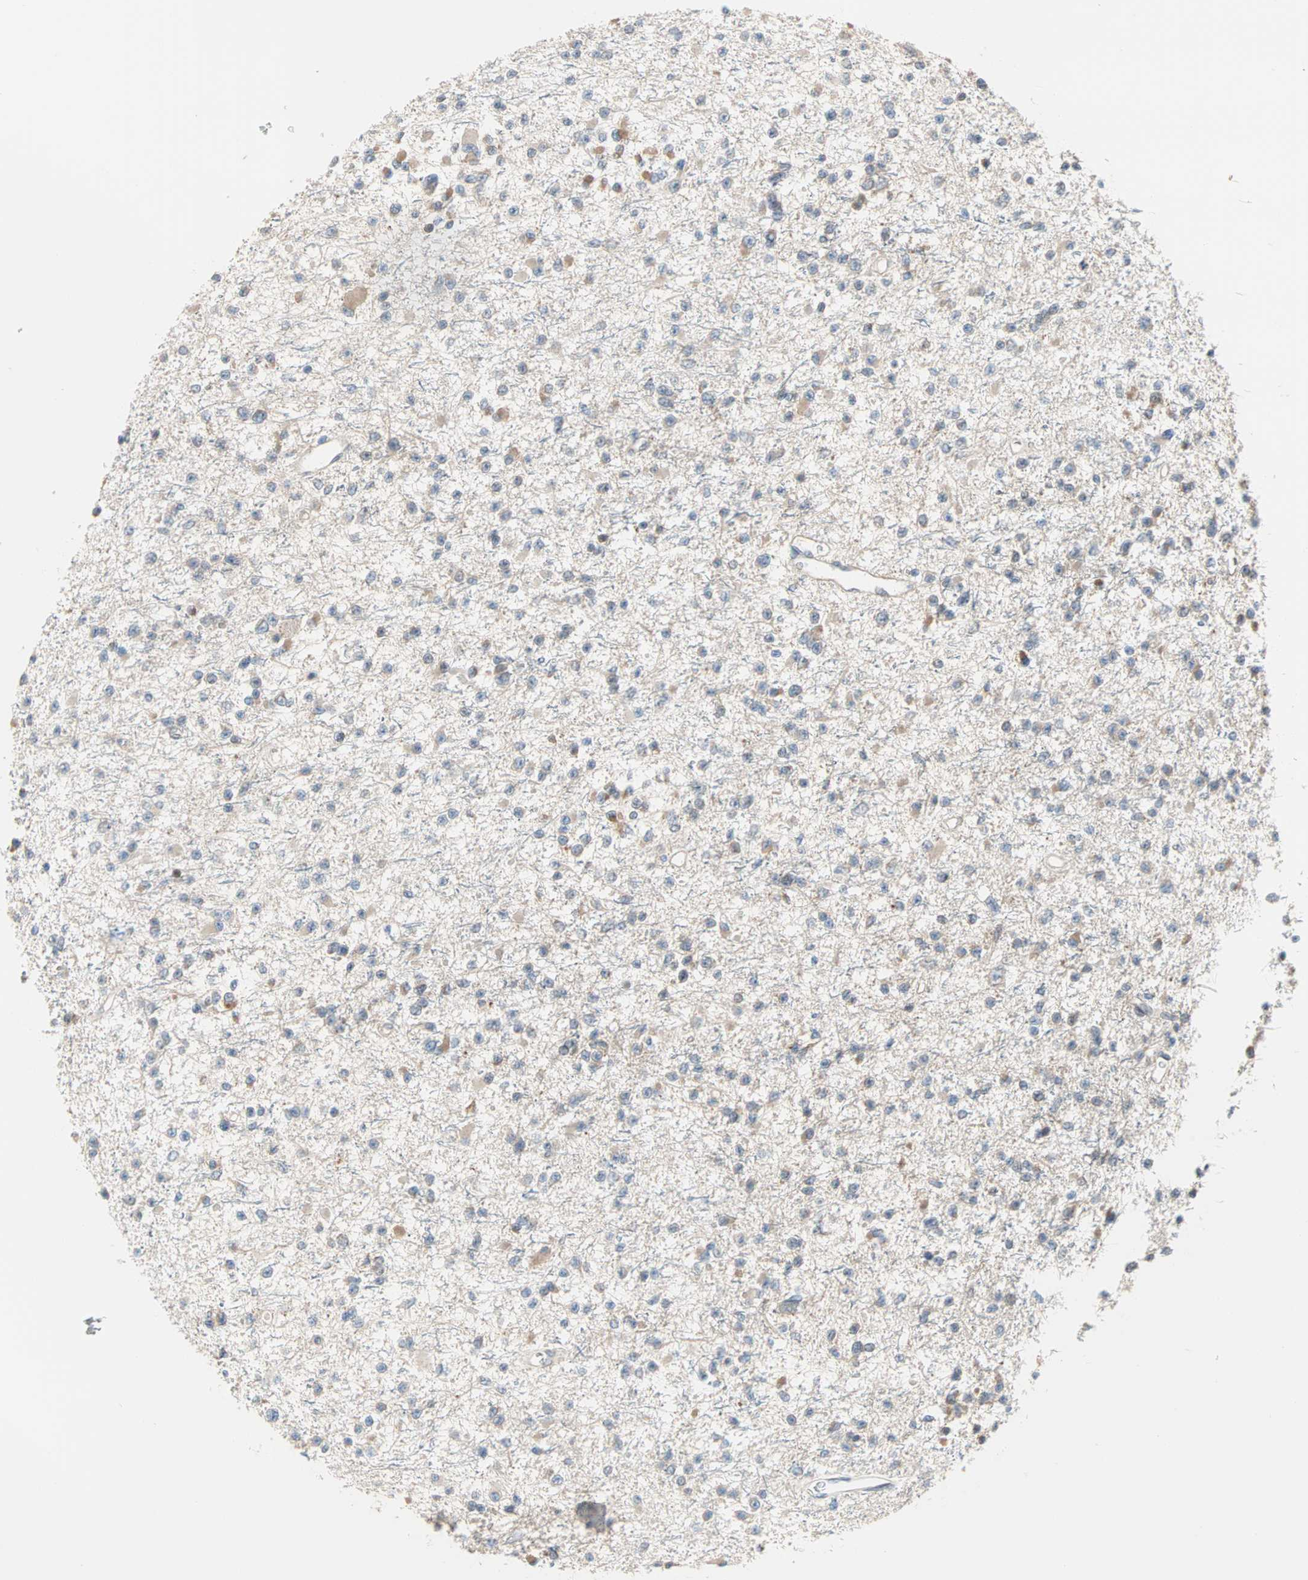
{"staining": {"intensity": "moderate", "quantity": "<25%", "location": "cytoplasmic/membranous"}, "tissue": "glioma", "cell_type": "Tumor cells", "image_type": "cancer", "snomed": [{"axis": "morphology", "description": "Glioma, malignant, Low grade"}, {"axis": "topography", "description": "Brain"}], "caption": "This image shows IHC staining of human glioma, with low moderate cytoplasmic/membranous staining in about <25% of tumor cells.", "gene": "SAR1A", "patient": {"sex": "female", "age": 22}}